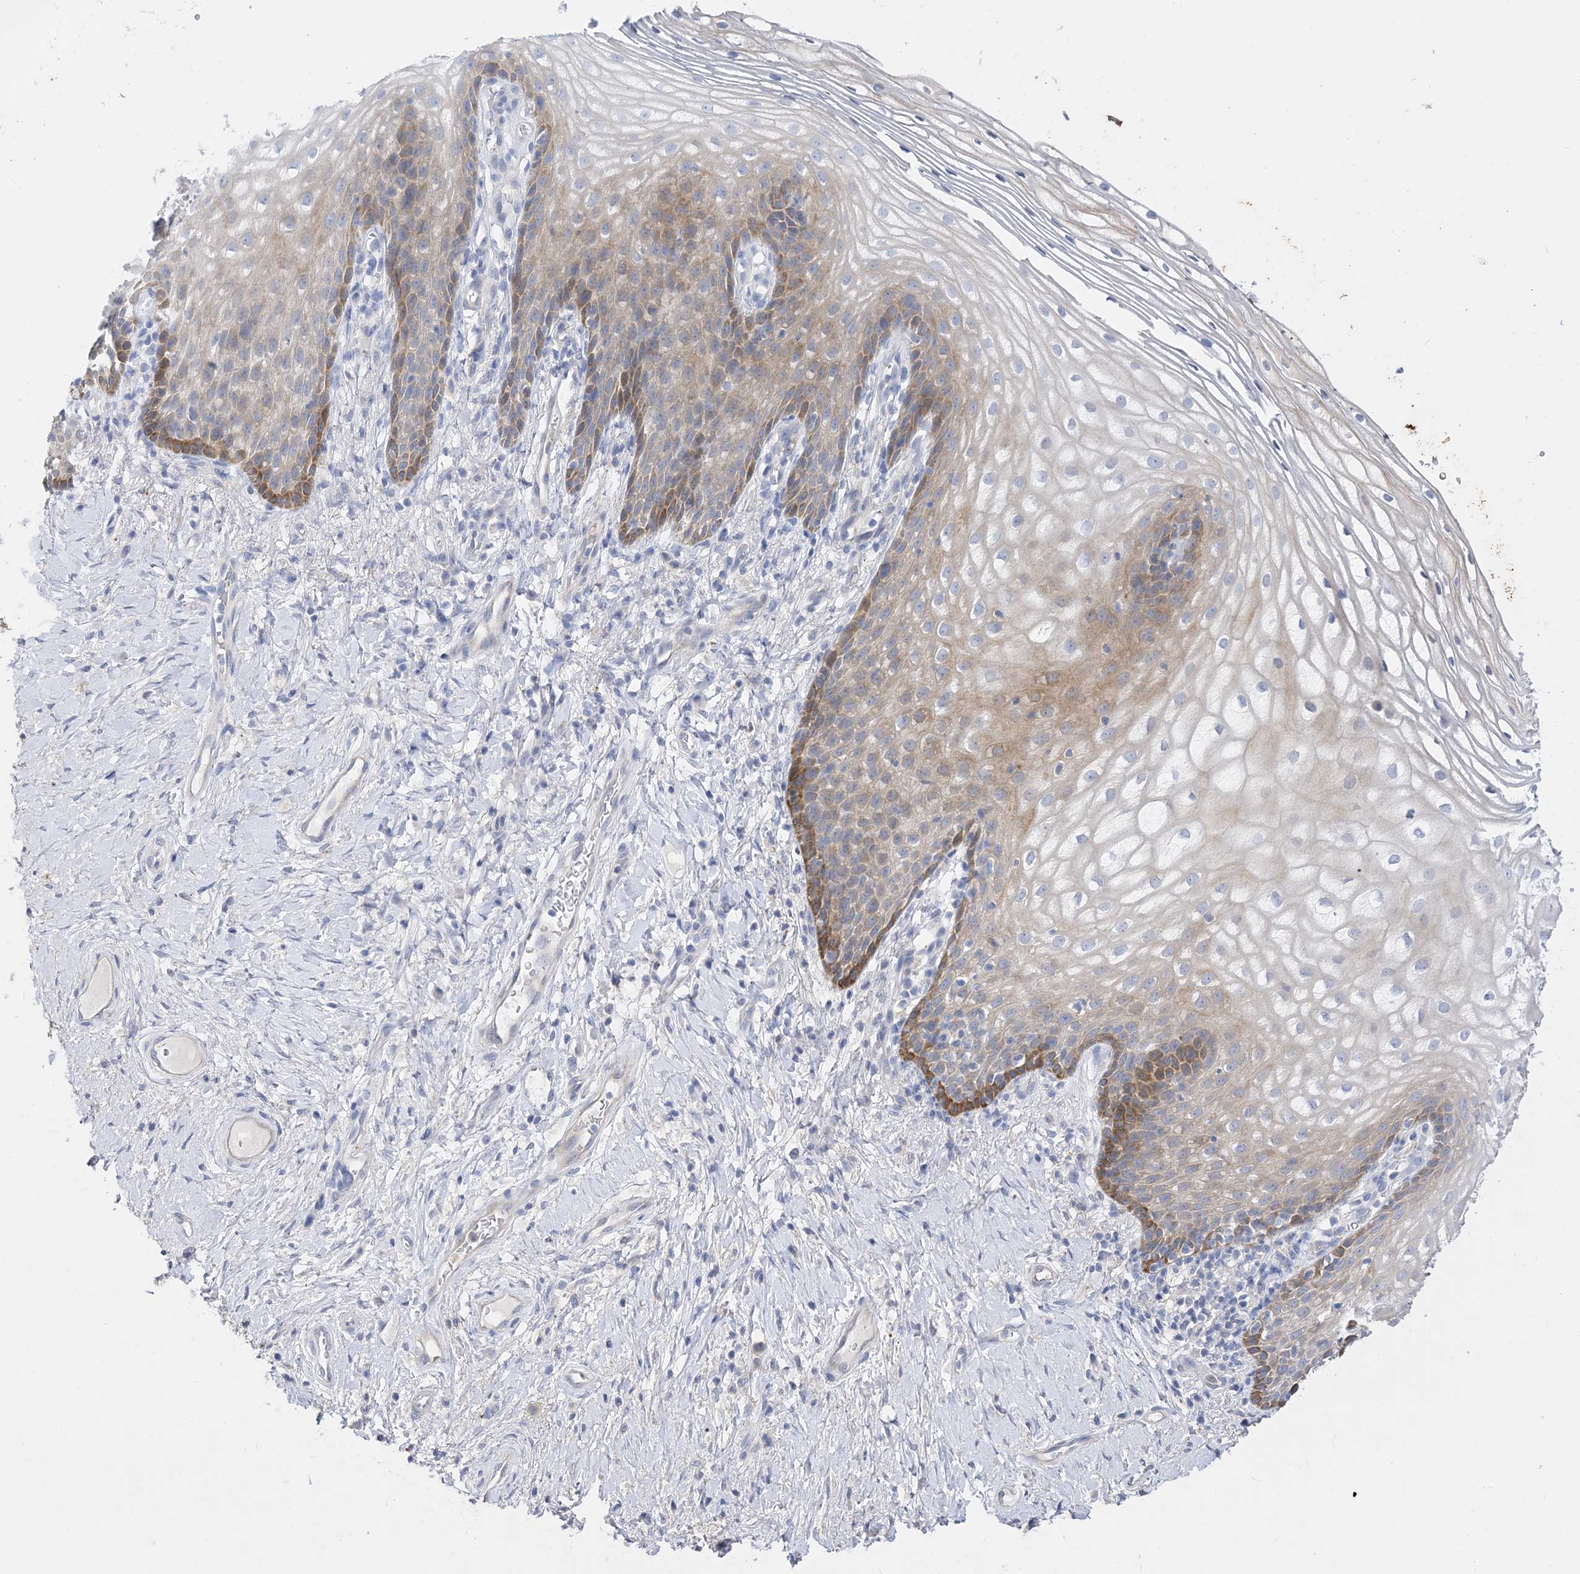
{"staining": {"intensity": "moderate", "quantity": "<25%", "location": "cytoplasmic/membranous"}, "tissue": "vagina", "cell_type": "Squamous epithelial cells", "image_type": "normal", "snomed": [{"axis": "morphology", "description": "Normal tissue, NOS"}, {"axis": "topography", "description": "Vagina"}], "caption": "DAB (3,3'-diaminobenzidine) immunohistochemical staining of normal human vagina shows moderate cytoplasmic/membranous protein positivity in approximately <25% of squamous epithelial cells.", "gene": "ARV1", "patient": {"sex": "female", "age": 60}}